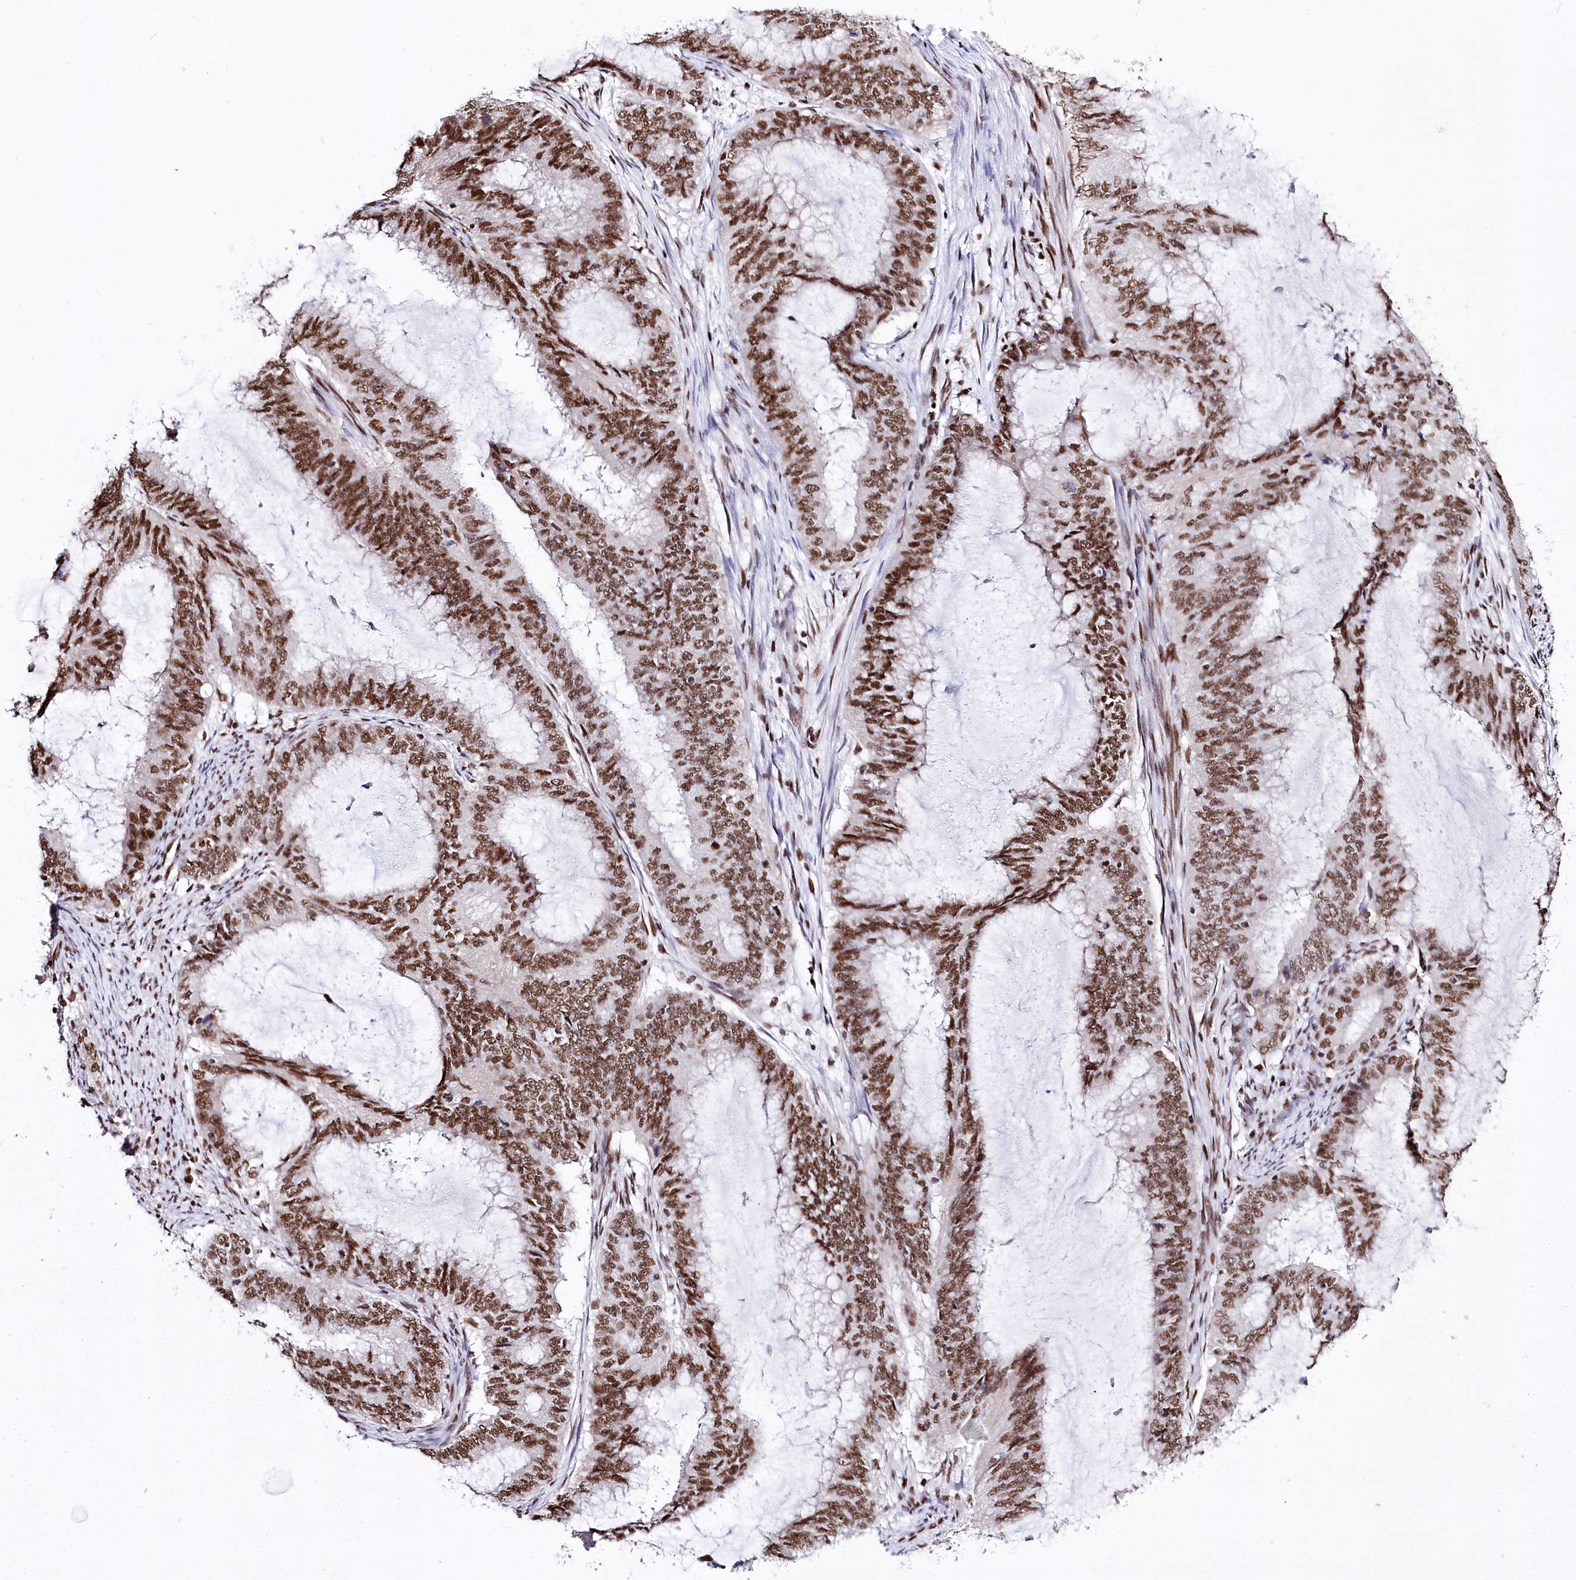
{"staining": {"intensity": "moderate", "quantity": ">75%", "location": "nuclear"}, "tissue": "endometrial cancer", "cell_type": "Tumor cells", "image_type": "cancer", "snomed": [{"axis": "morphology", "description": "Adenocarcinoma, NOS"}, {"axis": "topography", "description": "Endometrium"}], "caption": "There is medium levels of moderate nuclear positivity in tumor cells of endometrial adenocarcinoma, as demonstrated by immunohistochemical staining (brown color).", "gene": "POU4F3", "patient": {"sex": "female", "age": 51}}